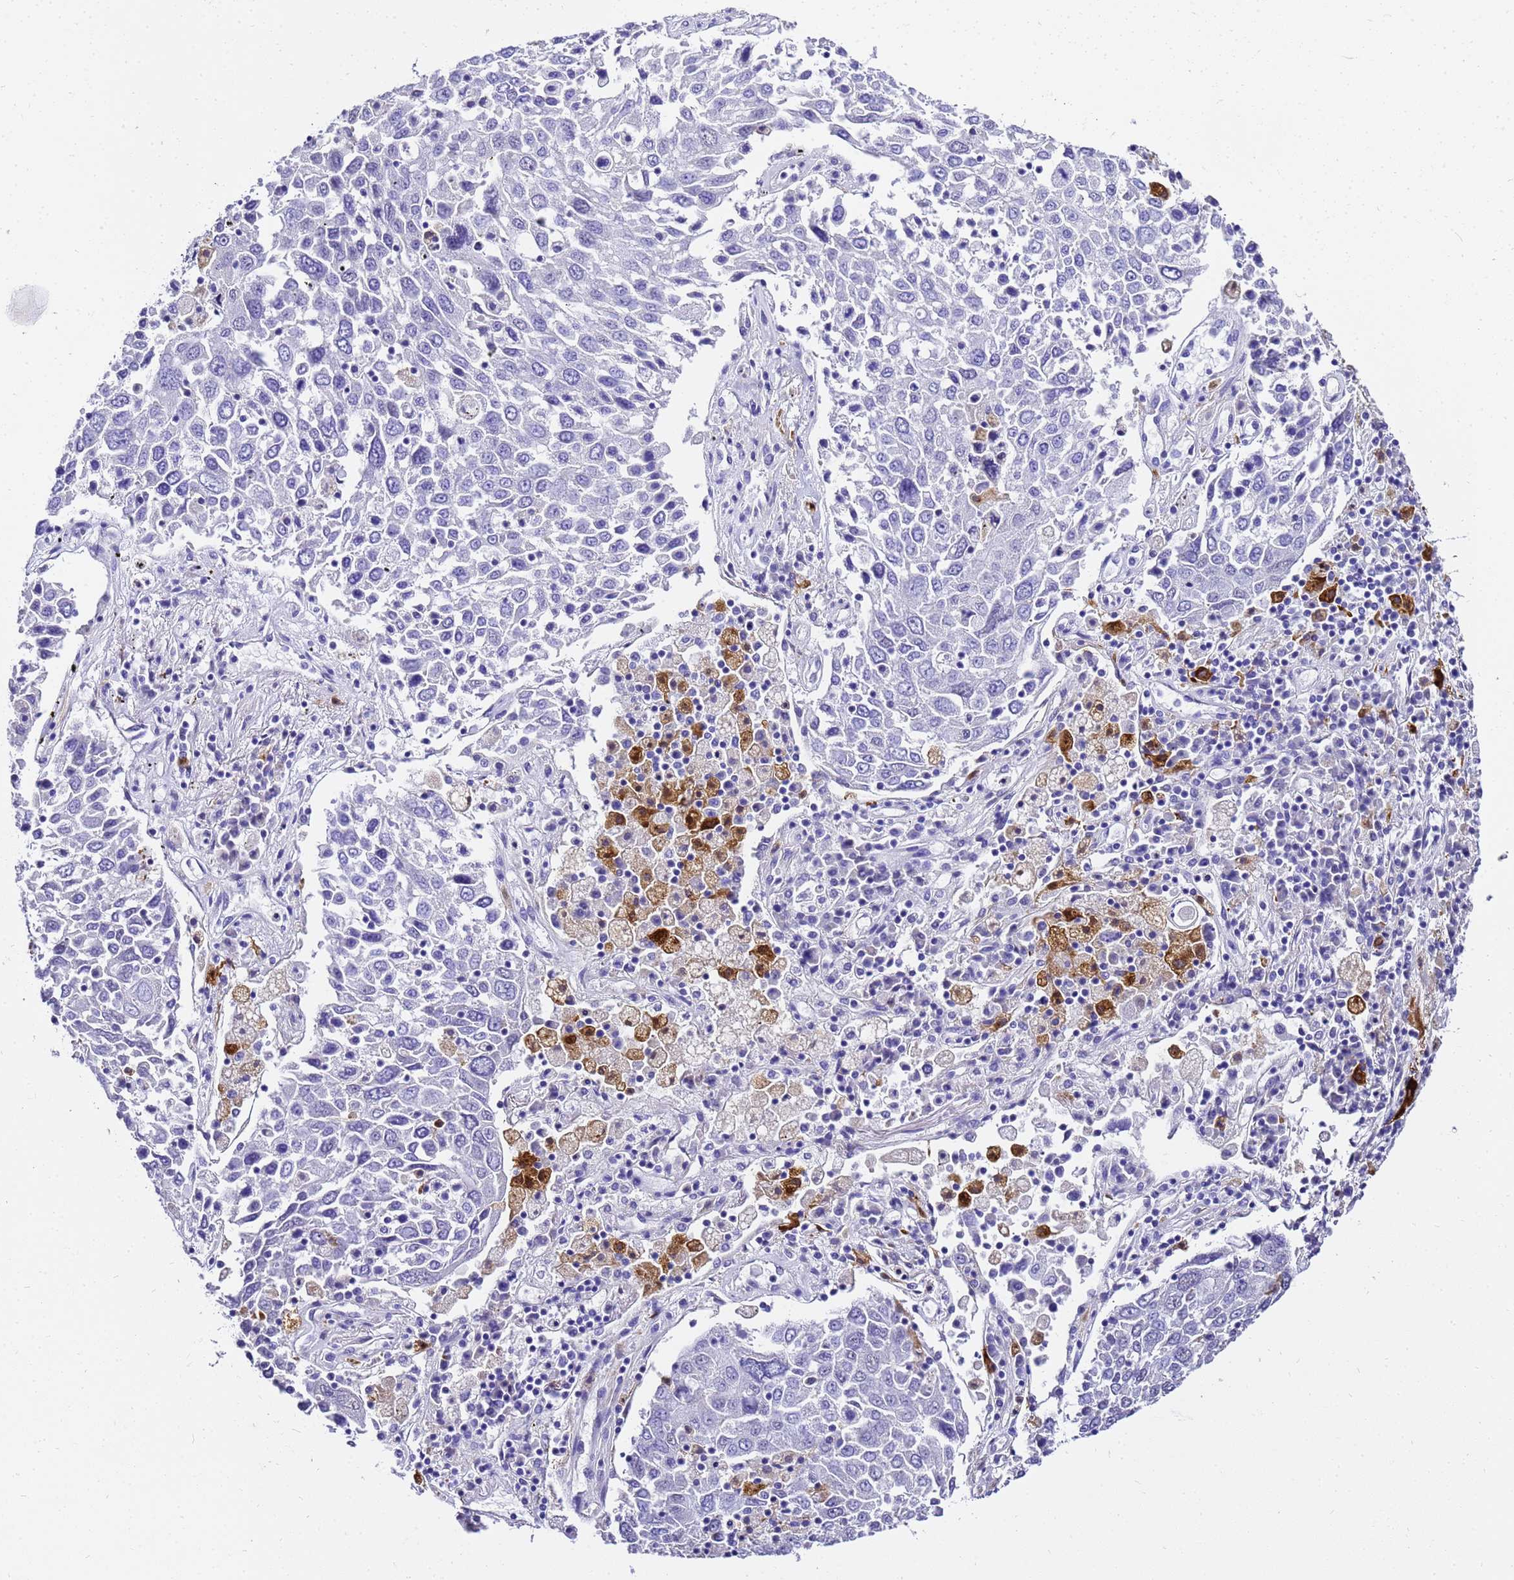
{"staining": {"intensity": "negative", "quantity": "none", "location": "none"}, "tissue": "lung cancer", "cell_type": "Tumor cells", "image_type": "cancer", "snomed": [{"axis": "morphology", "description": "Squamous cell carcinoma, NOS"}, {"axis": "topography", "description": "Lung"}], "caption": "The image demonstrates no staining of tumor cells in lung cancer. (DAB (3,3'-diaminobenzidine) IHC visualized using brightfield microscopy, high magnification).", "gene": "HSPB6", "patient": {"sex": "male", "age": 65}}